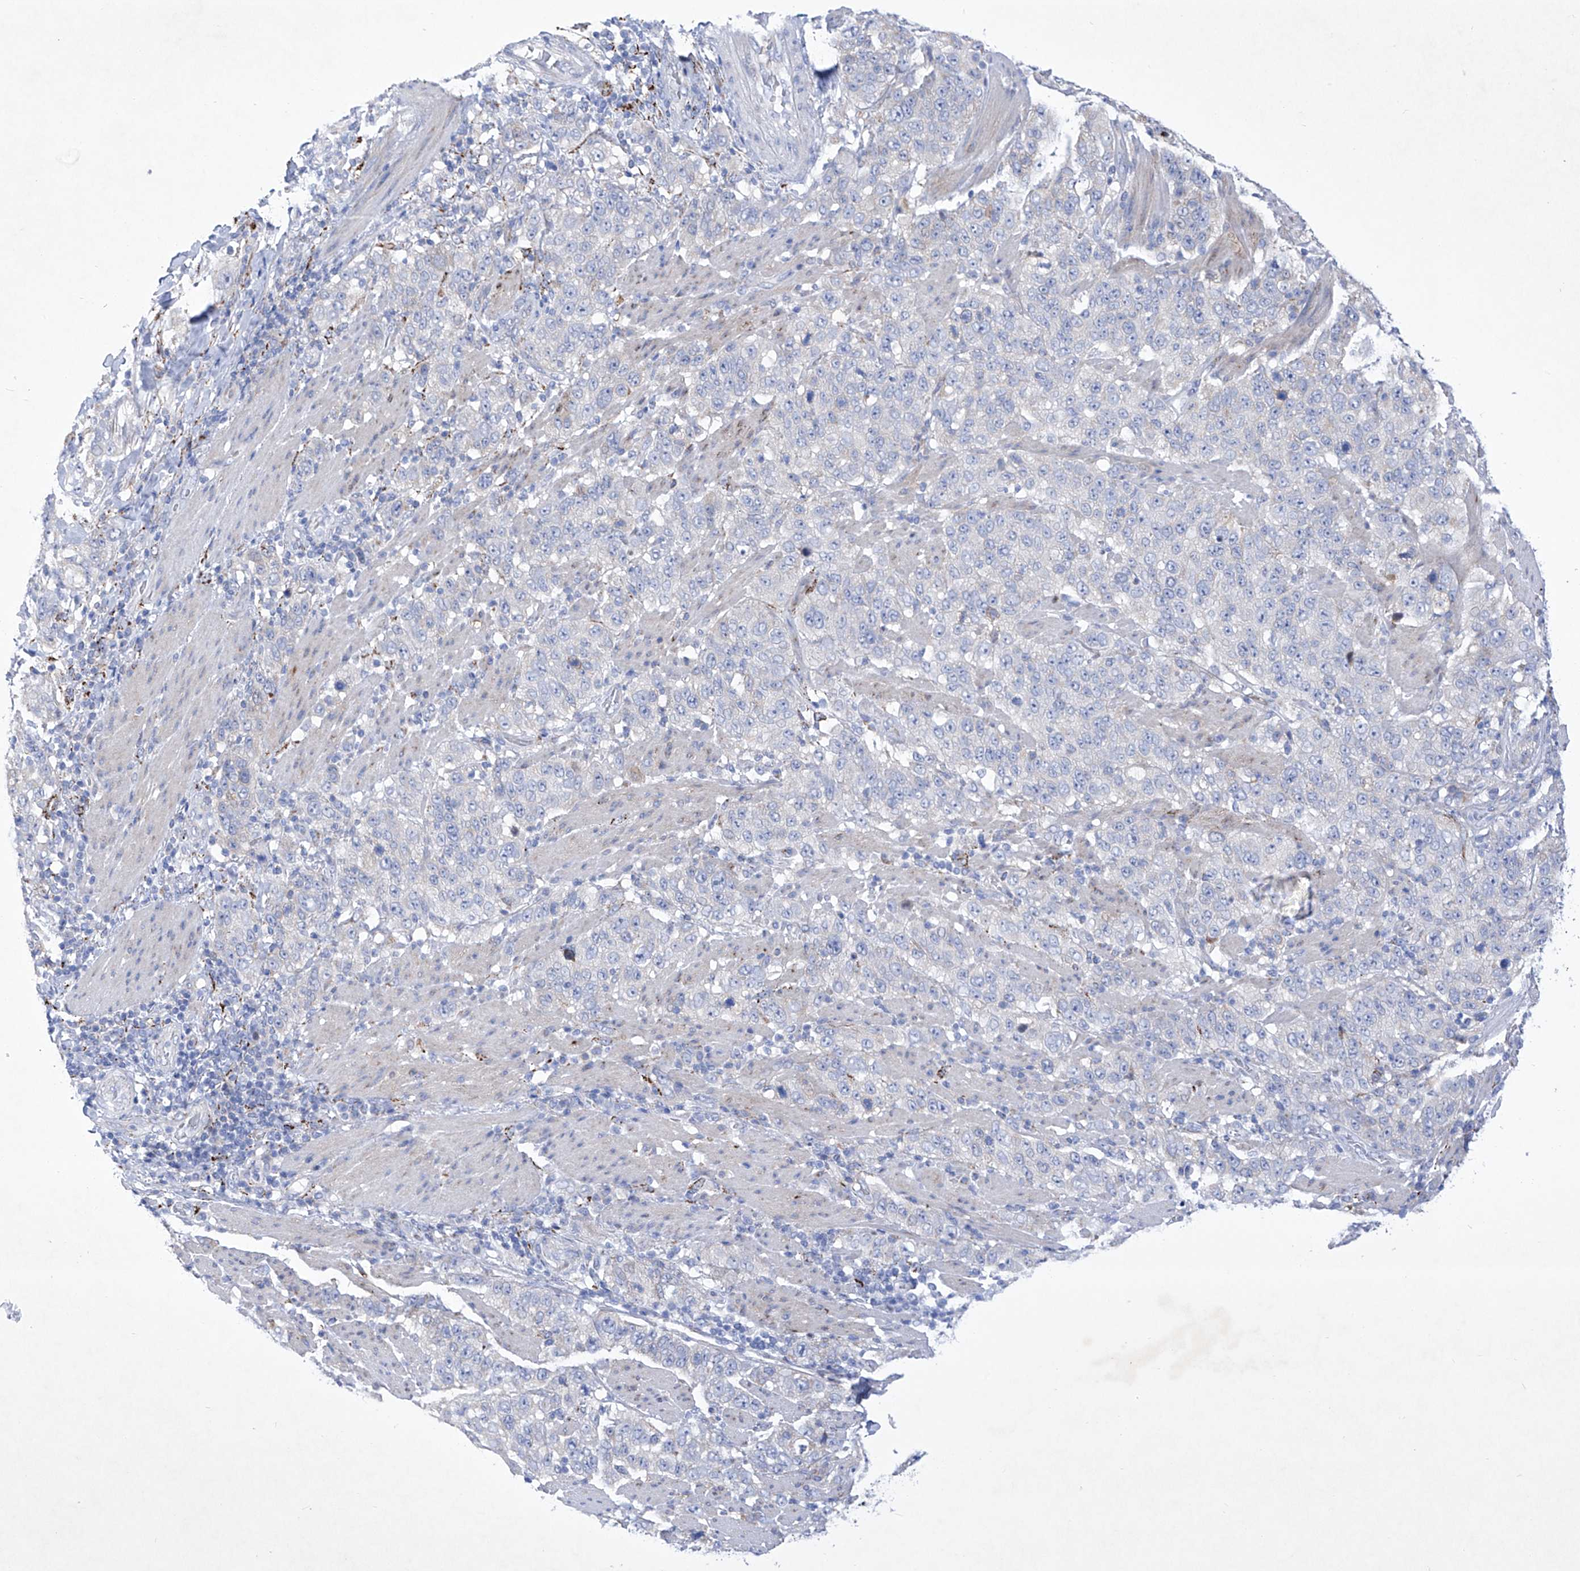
{"staining": {"intensity": "negative", "quantity": "none", "location": "none"}, "tissue": "stomach cancer", "cell_type": "Tumor cells", "image_type": "cancer", "snomed": [{"axis": "morphology", "description": "Adenocarcinoma, NOS"}, {"axis": "topography", "description": "Stomach"}], "caption": "Immunohistochemical staining of stomach cancer (adenocarcinoma) displays no significant expression in tumor cells.", "gene": "C1orf87", "patient": {"sex": "male", "age": 48}}